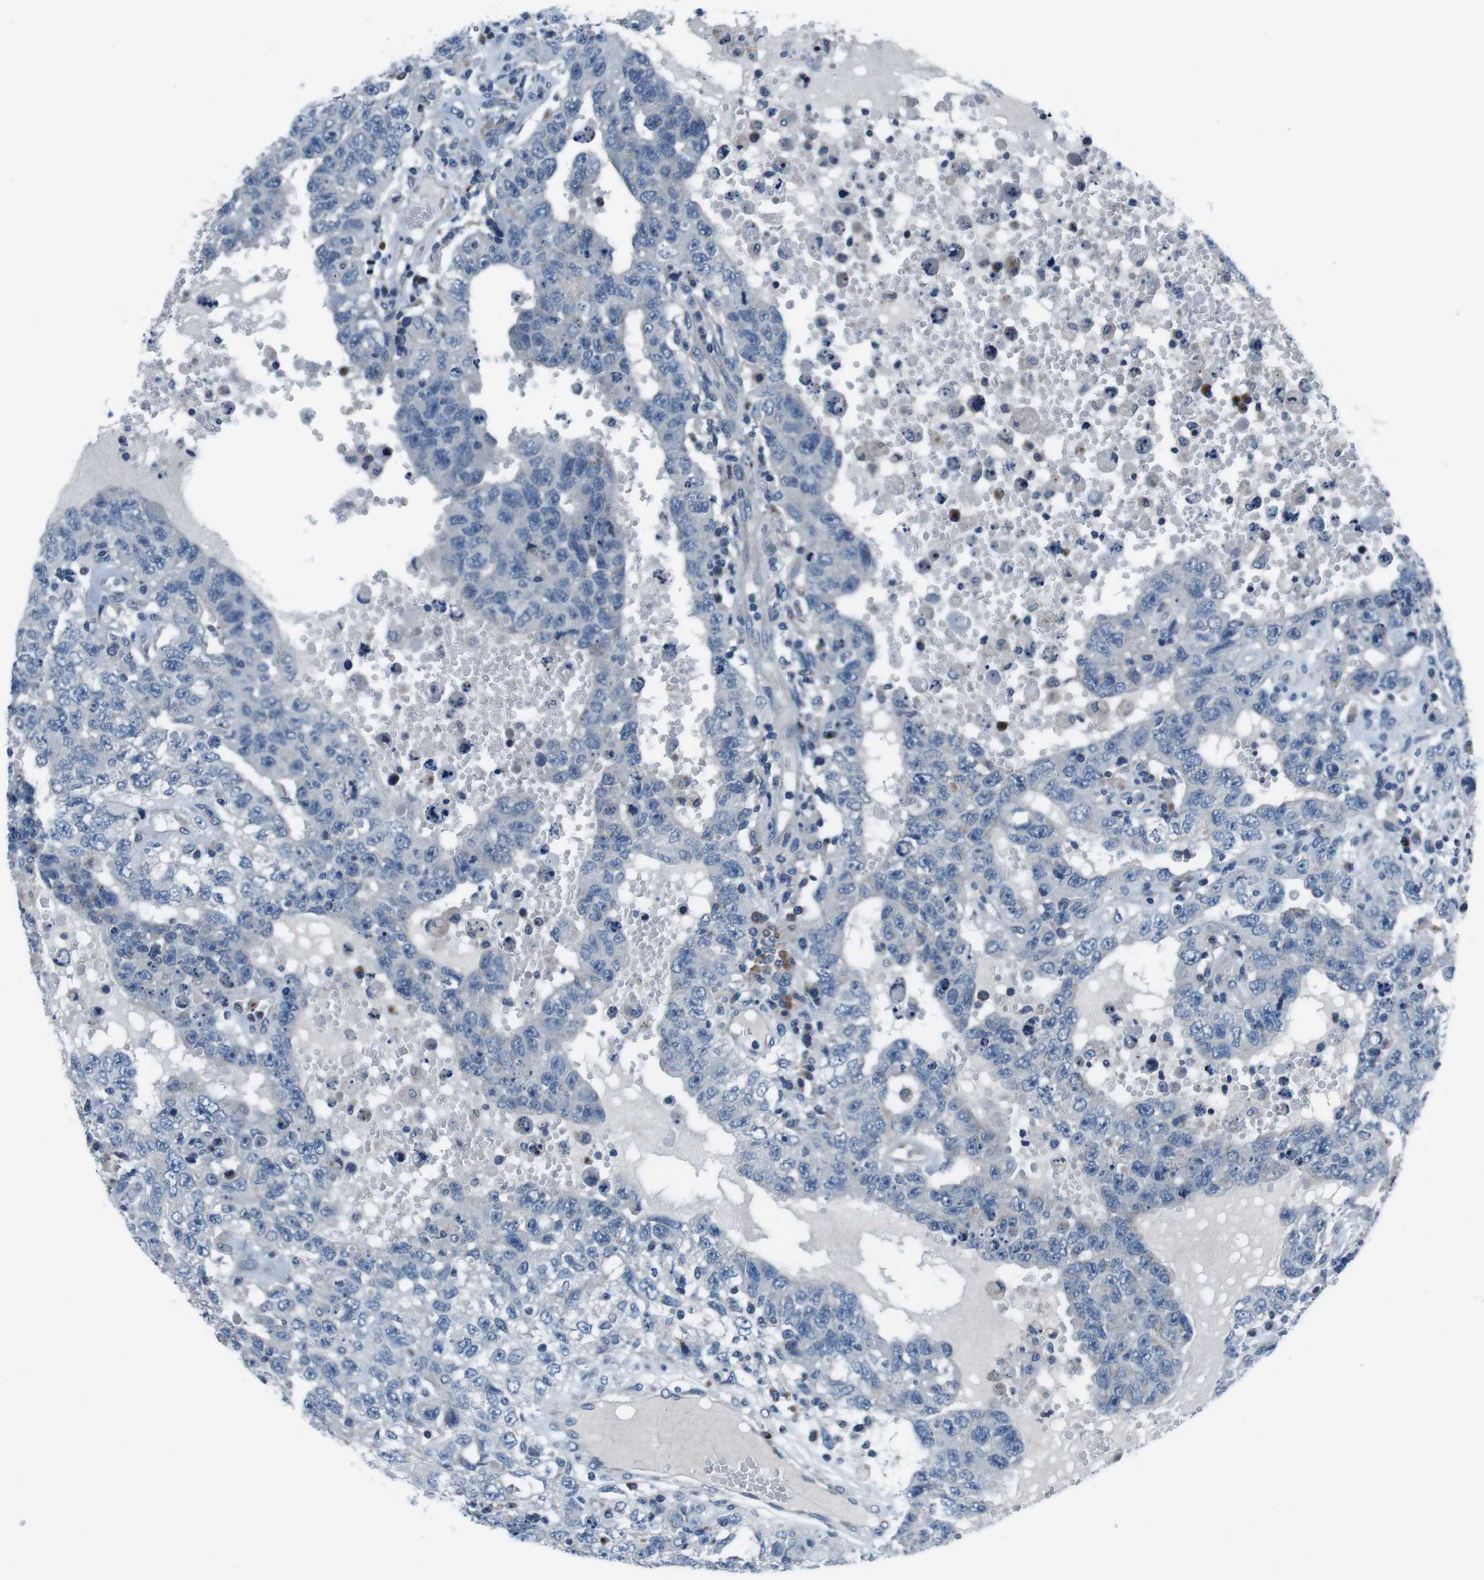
{"staining": {"intensity": "negative", "quantity": "none", "location": "none"}, "tissue": "testis cancer", "cell_type": "Tumor cells", "image_type": "cancer", "snomed": [{"axis": "morphology", "description": "Carcinoma, Embryonal, NOS"}, {"axis": "topography", "description": "Testis"}], "caption": "Testis embryonal carcinoma was stained to show a protein in brown. There is no significant positivity in tumor cells.", "gene": "NUCB2", "patient": {"sex": "male", "age": 26}}